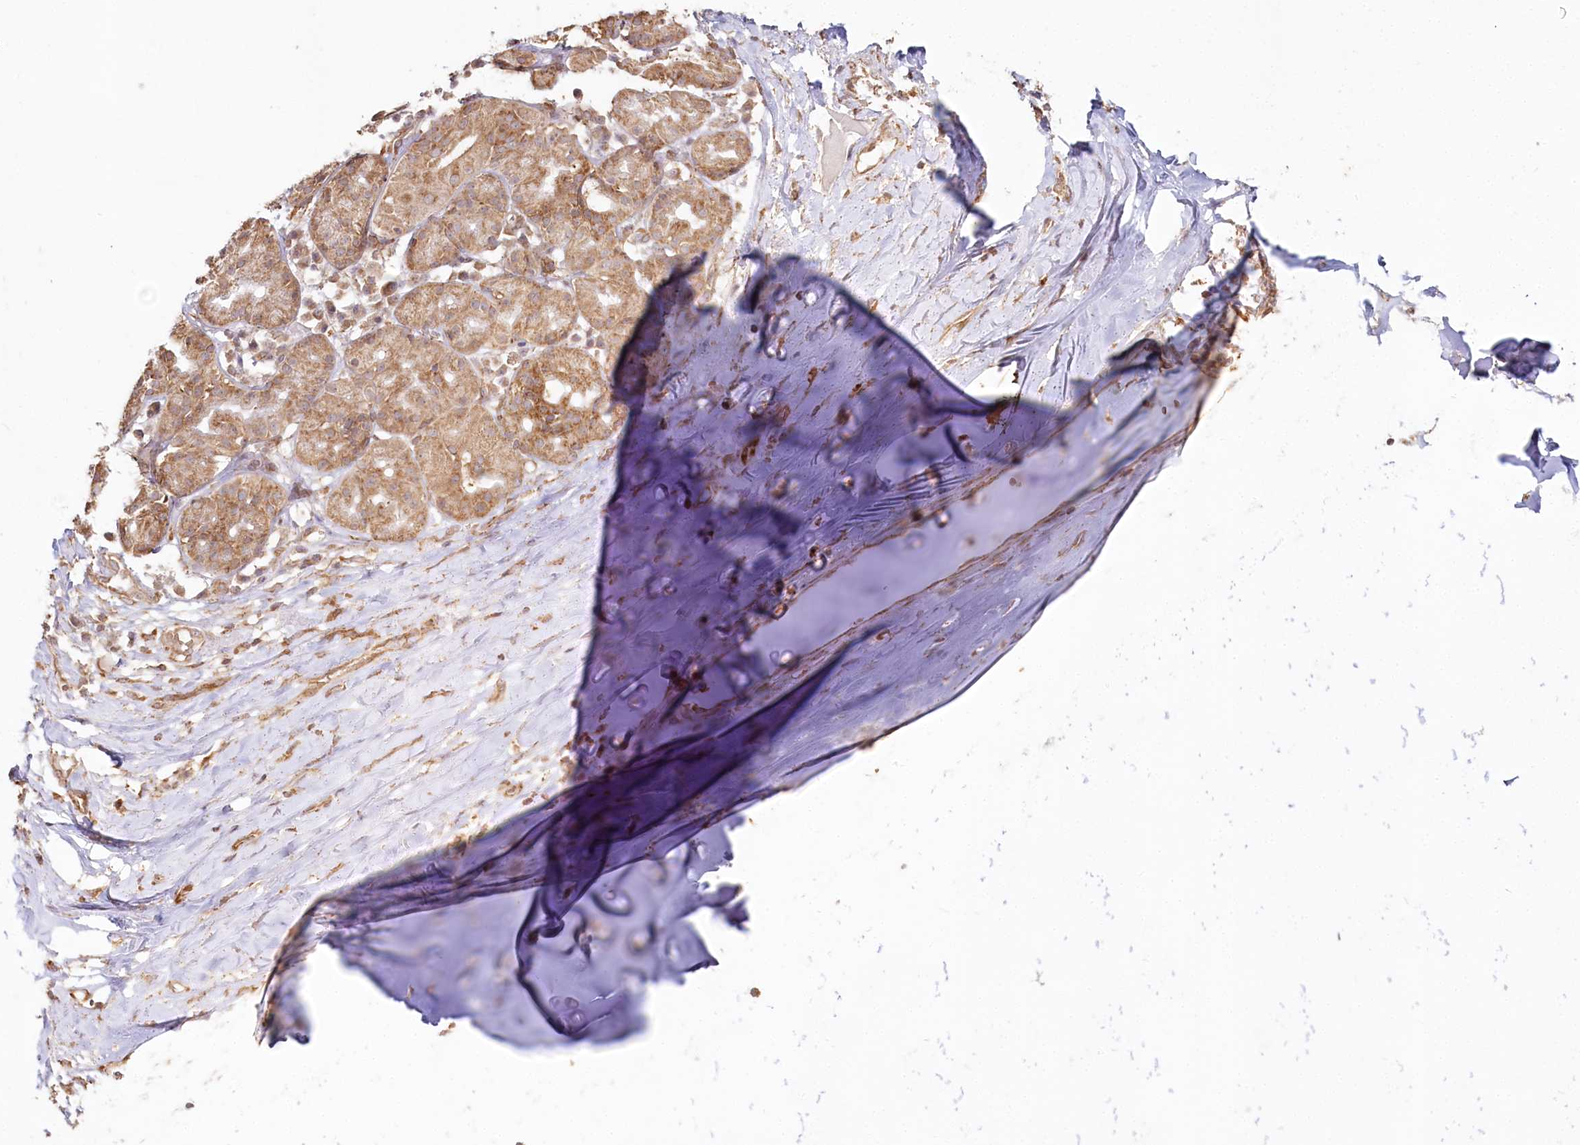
{"staining": {"intensity": "weak", "quantity": "<25%", "location": "cytoplasmic/membranous"}, "tissue": "adipose tissue", "cell_type": "Adipocytes", "image_type": "normal", "snomed": [{"axis": "morphology", "description": "Normal tissue, NOS"}, {"axis": "morphology", "description": "Basal cell carcinoma"}, {"axis": "topography", "description": "Cartilage tissue"}, {"axis": "topography", "description": "Nasopharynx"}, {"axis": "topography", "description": "Oral tissue"}], "caption": "IHC of normal human adipose tissue displays no staining in adipocytes.", "gene": "OTUD4", "patient": {"sex": "female", "age": 77}}